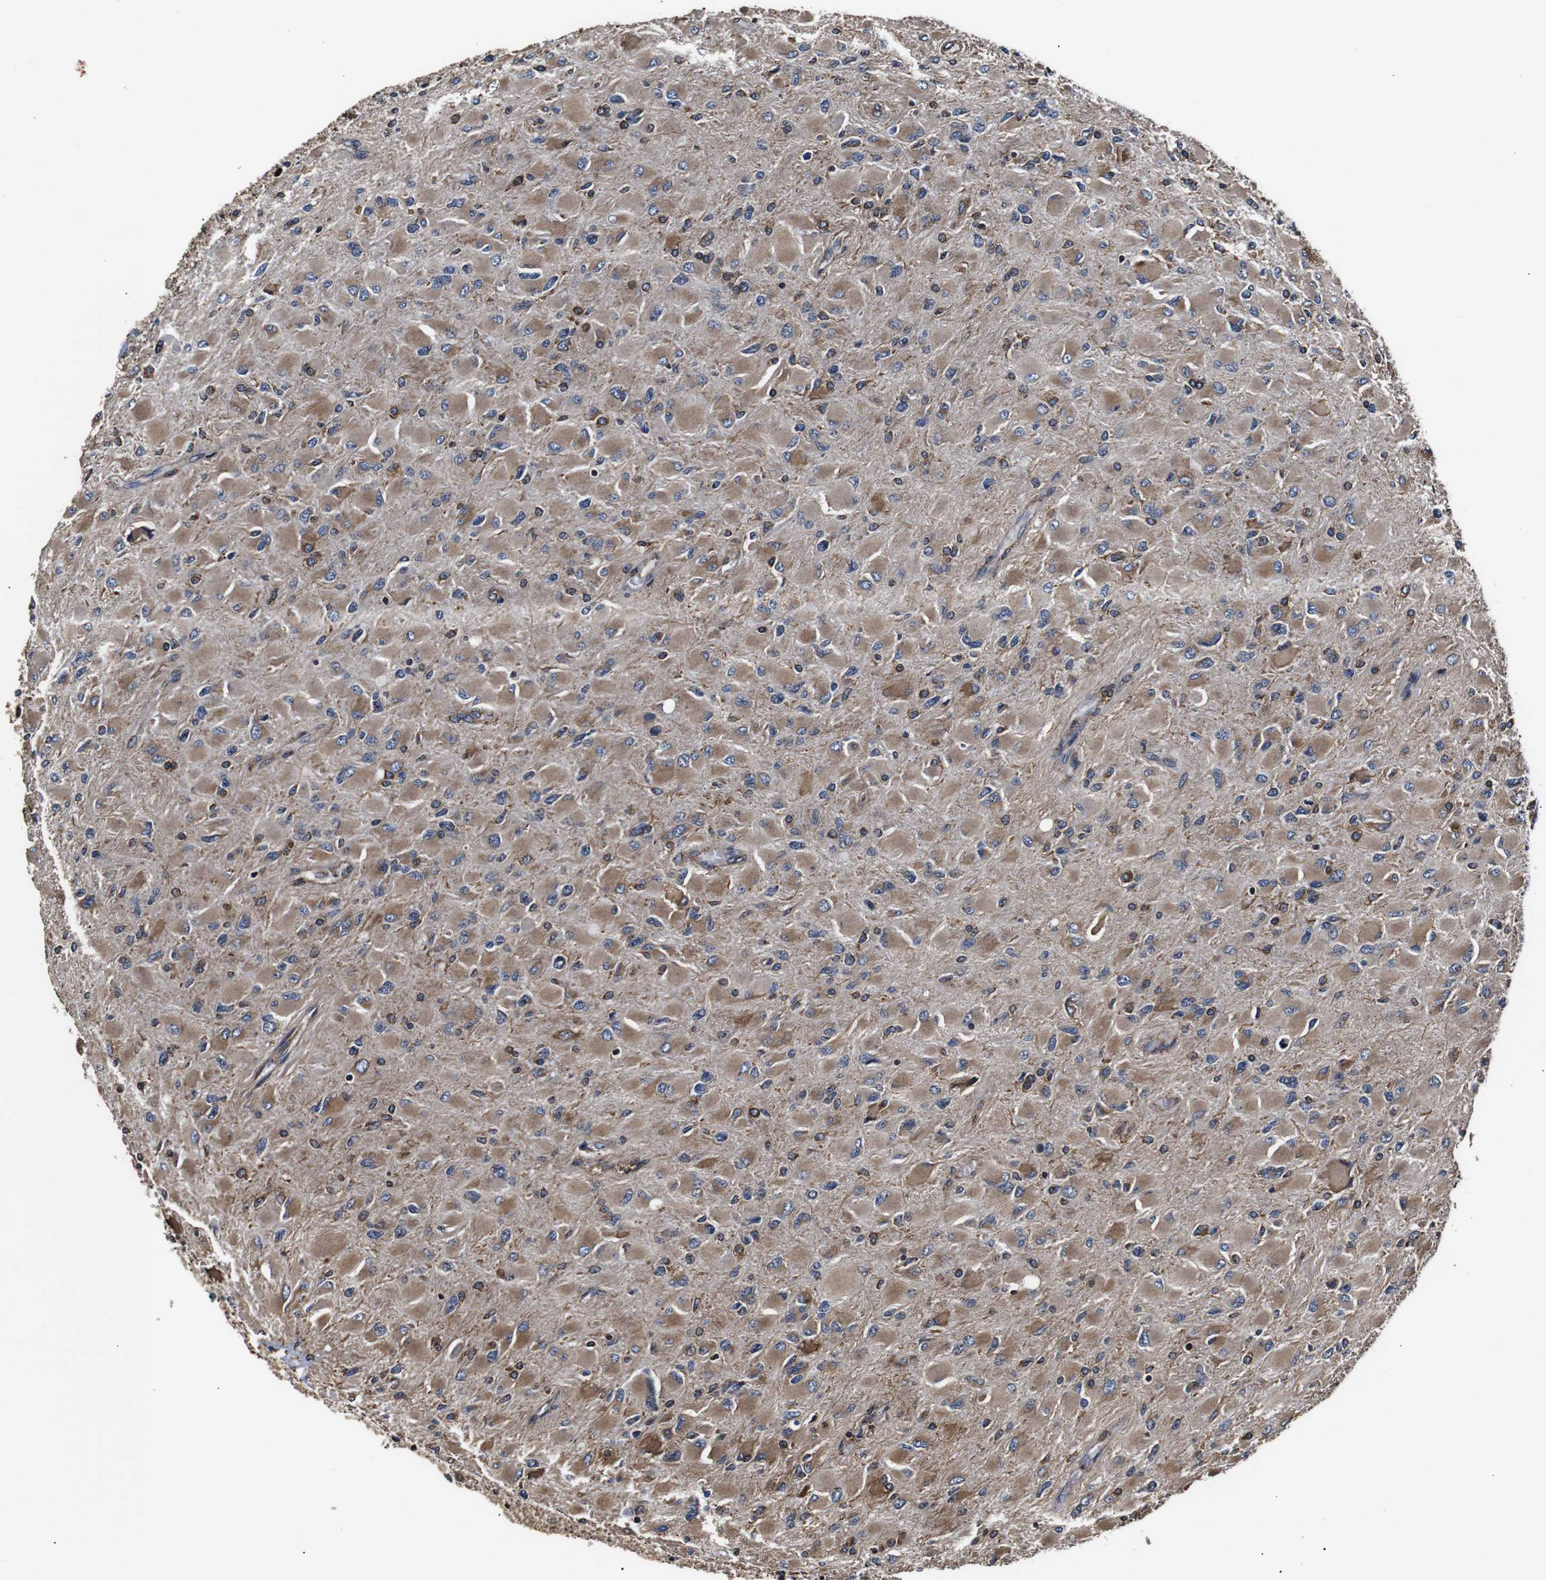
{"staining": {"intensity": "moderate", "quantity": ">75%", "location": "cytoplasmic/membranous"}, "tissue": "glioma", "cell_type": "Tumor cells", "image_type": "cancer", "snomed": [{"axis": "morphology", "description": "Glioma, malignant, High grade"}, {"axis": "topography", "description": "Cerebral cortex"}], "caption": "A brown stain labels moderate cytoplasmic/membranous expression of a protein in malignant high-grade glioma tumor cells.", "gene": "HHIP", "patient": {"sex": "female", "age": 36}}